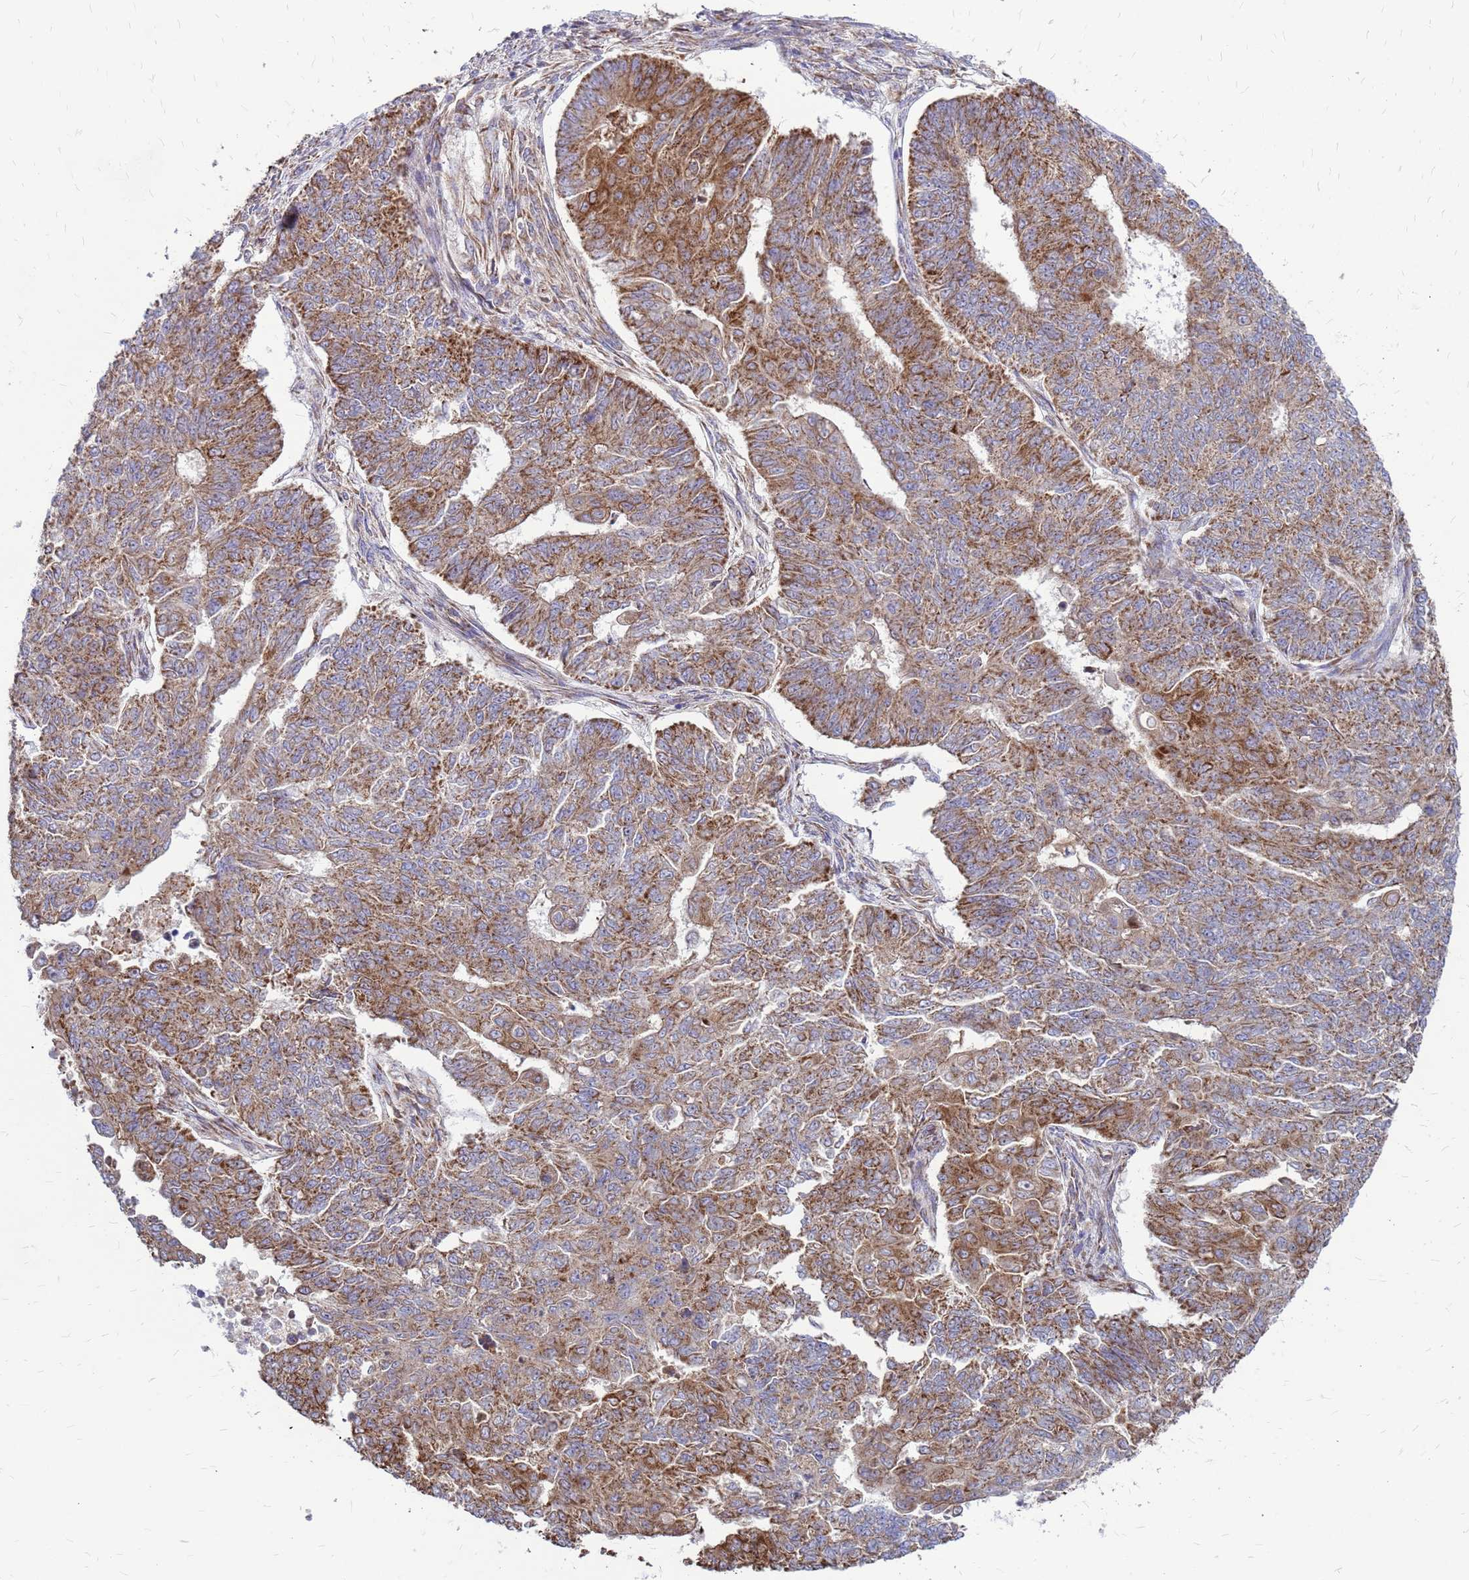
{"staining": {"intensity": "moderate", "quantity": ">75%", "location": "cytoplasmic/membranous"}, "tissue": "endometrial cancer", "cell_type": "Tumor cells", "image_type": "cancer", "snomed": [{"axis": "morphology", "description": "Adenocarcinoma, NOS"}, {"axis": "topography", "description": "Endometrium"}], "caption": "Protein staining of adenocarcinoma (endometrial) tissue demonstrates moderate cytoplasmic/membranous staining in approximately >75% of tumor cells. Nuclei are stained in blue.", "gene": "FSTL4", "patient": {"sex": "female", "age": 32}}